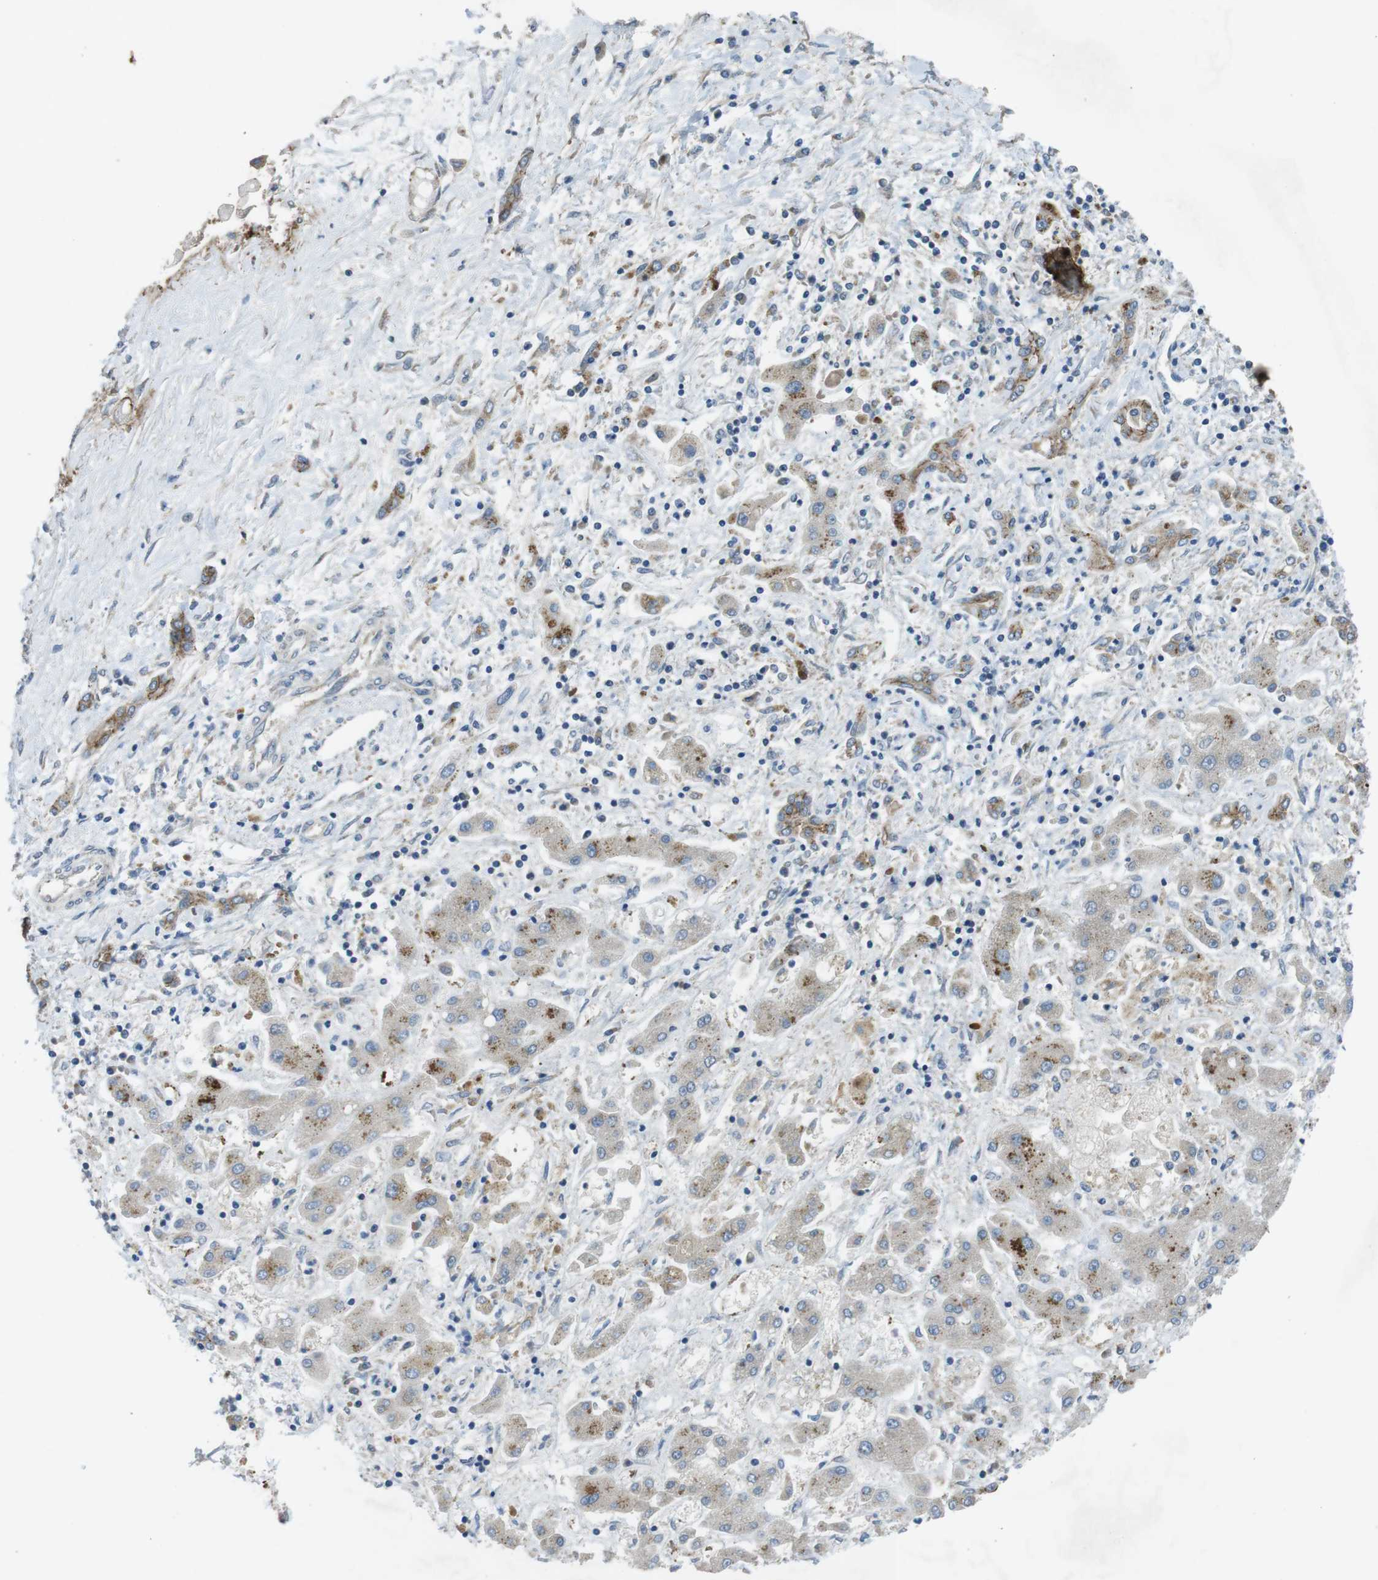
{"staining": {"intensity": "weak", "quantity": "25%-75%", "location": "cytoplasmic/membranous"}, "tissue": "liver cancer", "cell_type": "Tumor cells", "image_type": "cancer", "snomed": [{"axis": "morphology", "description": "Cholangiocarcinoma"}, {"axis": "topography", "description": "Liver"}], "caption": "Protein staining of liver cancer tissue displays weak cytoplasmic/membranous positivity in about 25%-75% of tumor cells. (Stains: DAB (3,3'-diaminobenzidine) in brown, nuclei in blue, Microscopy: brightfield microscopy at high magnification).", "gene": "CLDN7", "patient": {"sex": "male", "age": 50}}